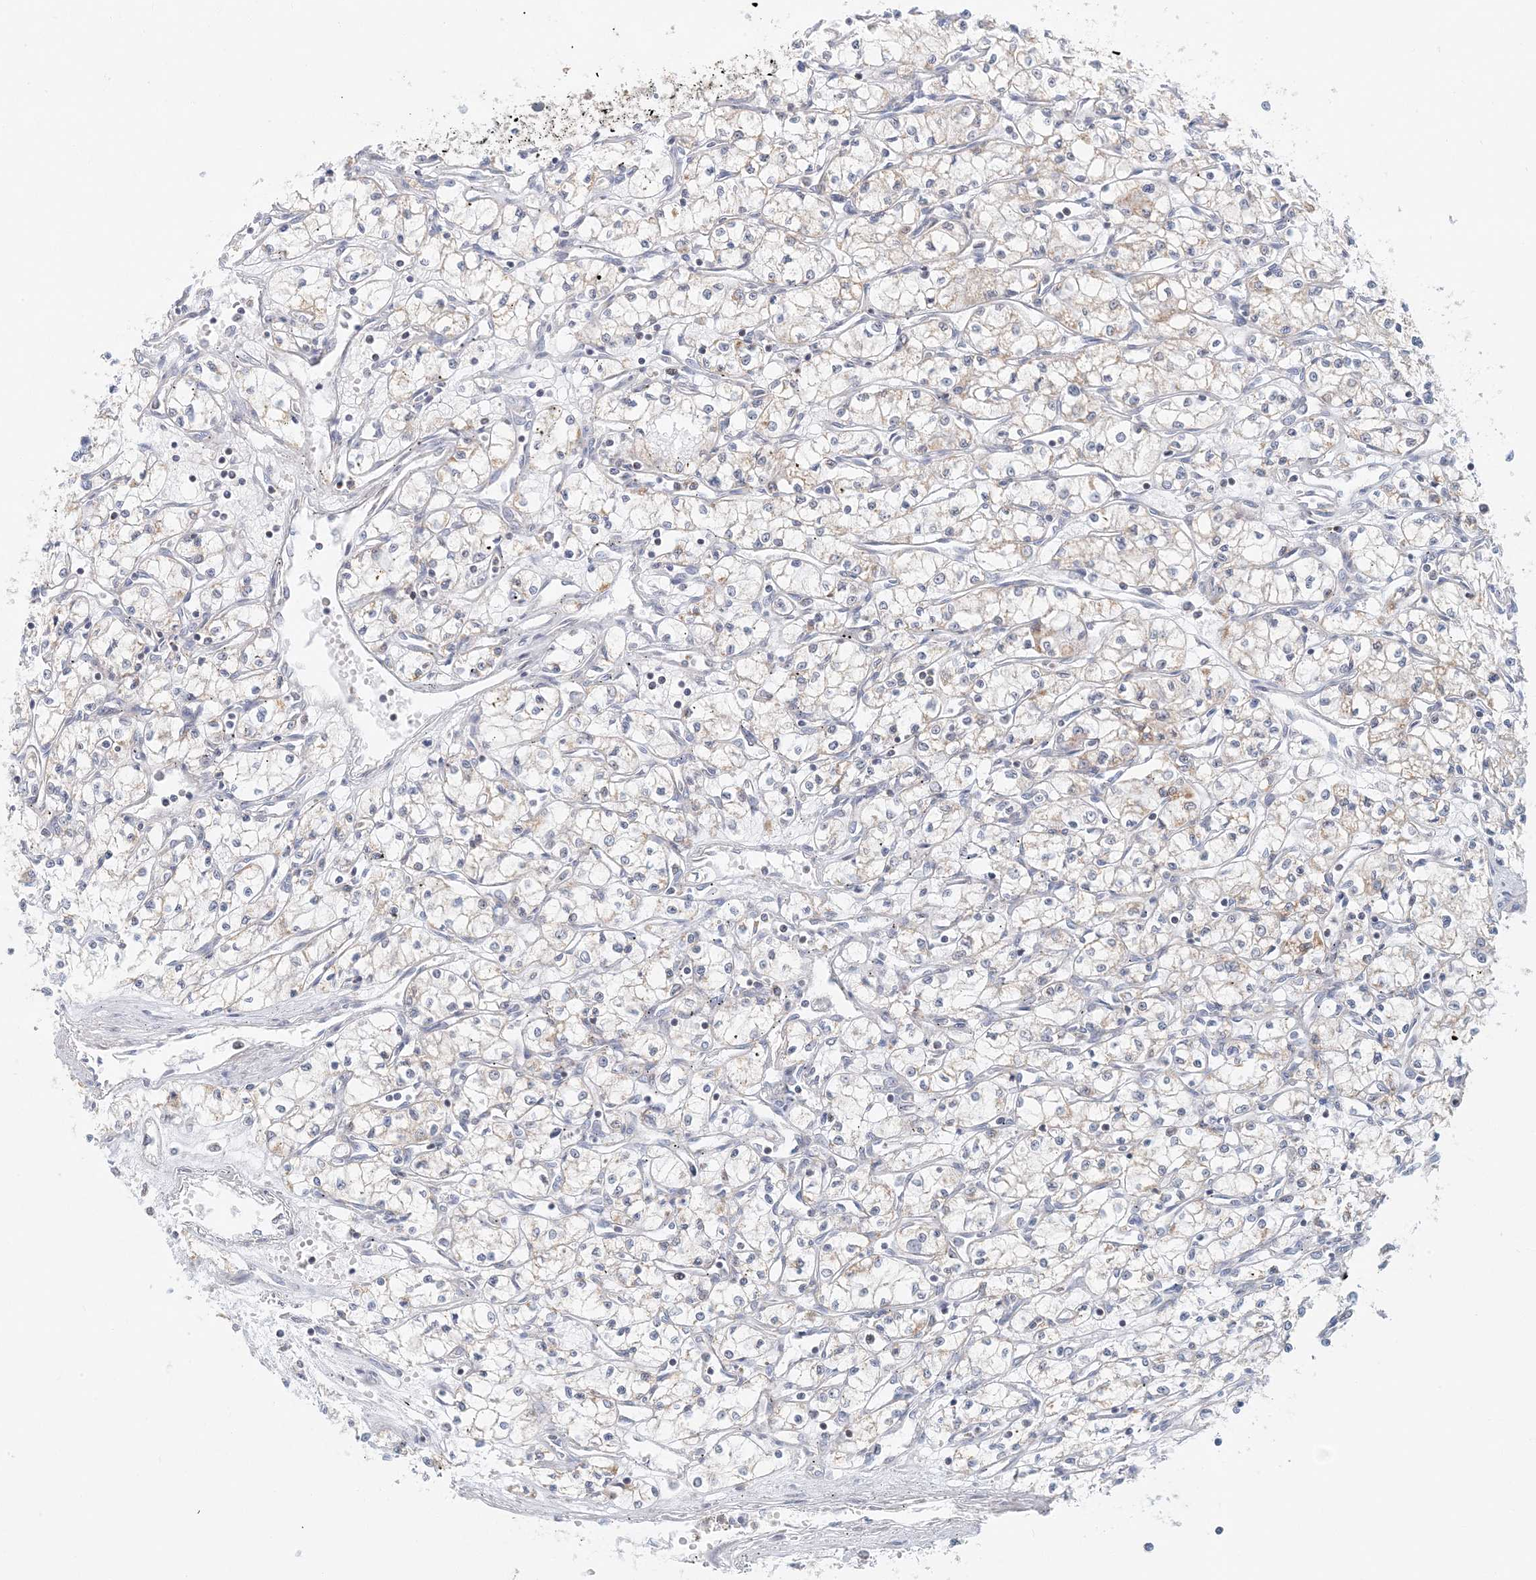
{"staining": {"intensity": "weak", "quantity": "<25%", "location": "cytoplasmic/membranous"}, "tissue": "renal cancer", "cell_type": "Tumor cells", "image_type": "cancer", "snomed": [{"axis": "morphology", "description": "Adenocarcinoma, NOS"}, {"axis": "topography", "description": "Kidney"}], "caption": "Adenocarcinoma (renal) stained for a protein using immunohistochemistry (IHC) shows no staining tumor cells.", "gene": "BDH1", "patient": {"sex": "male", "age": 59}}